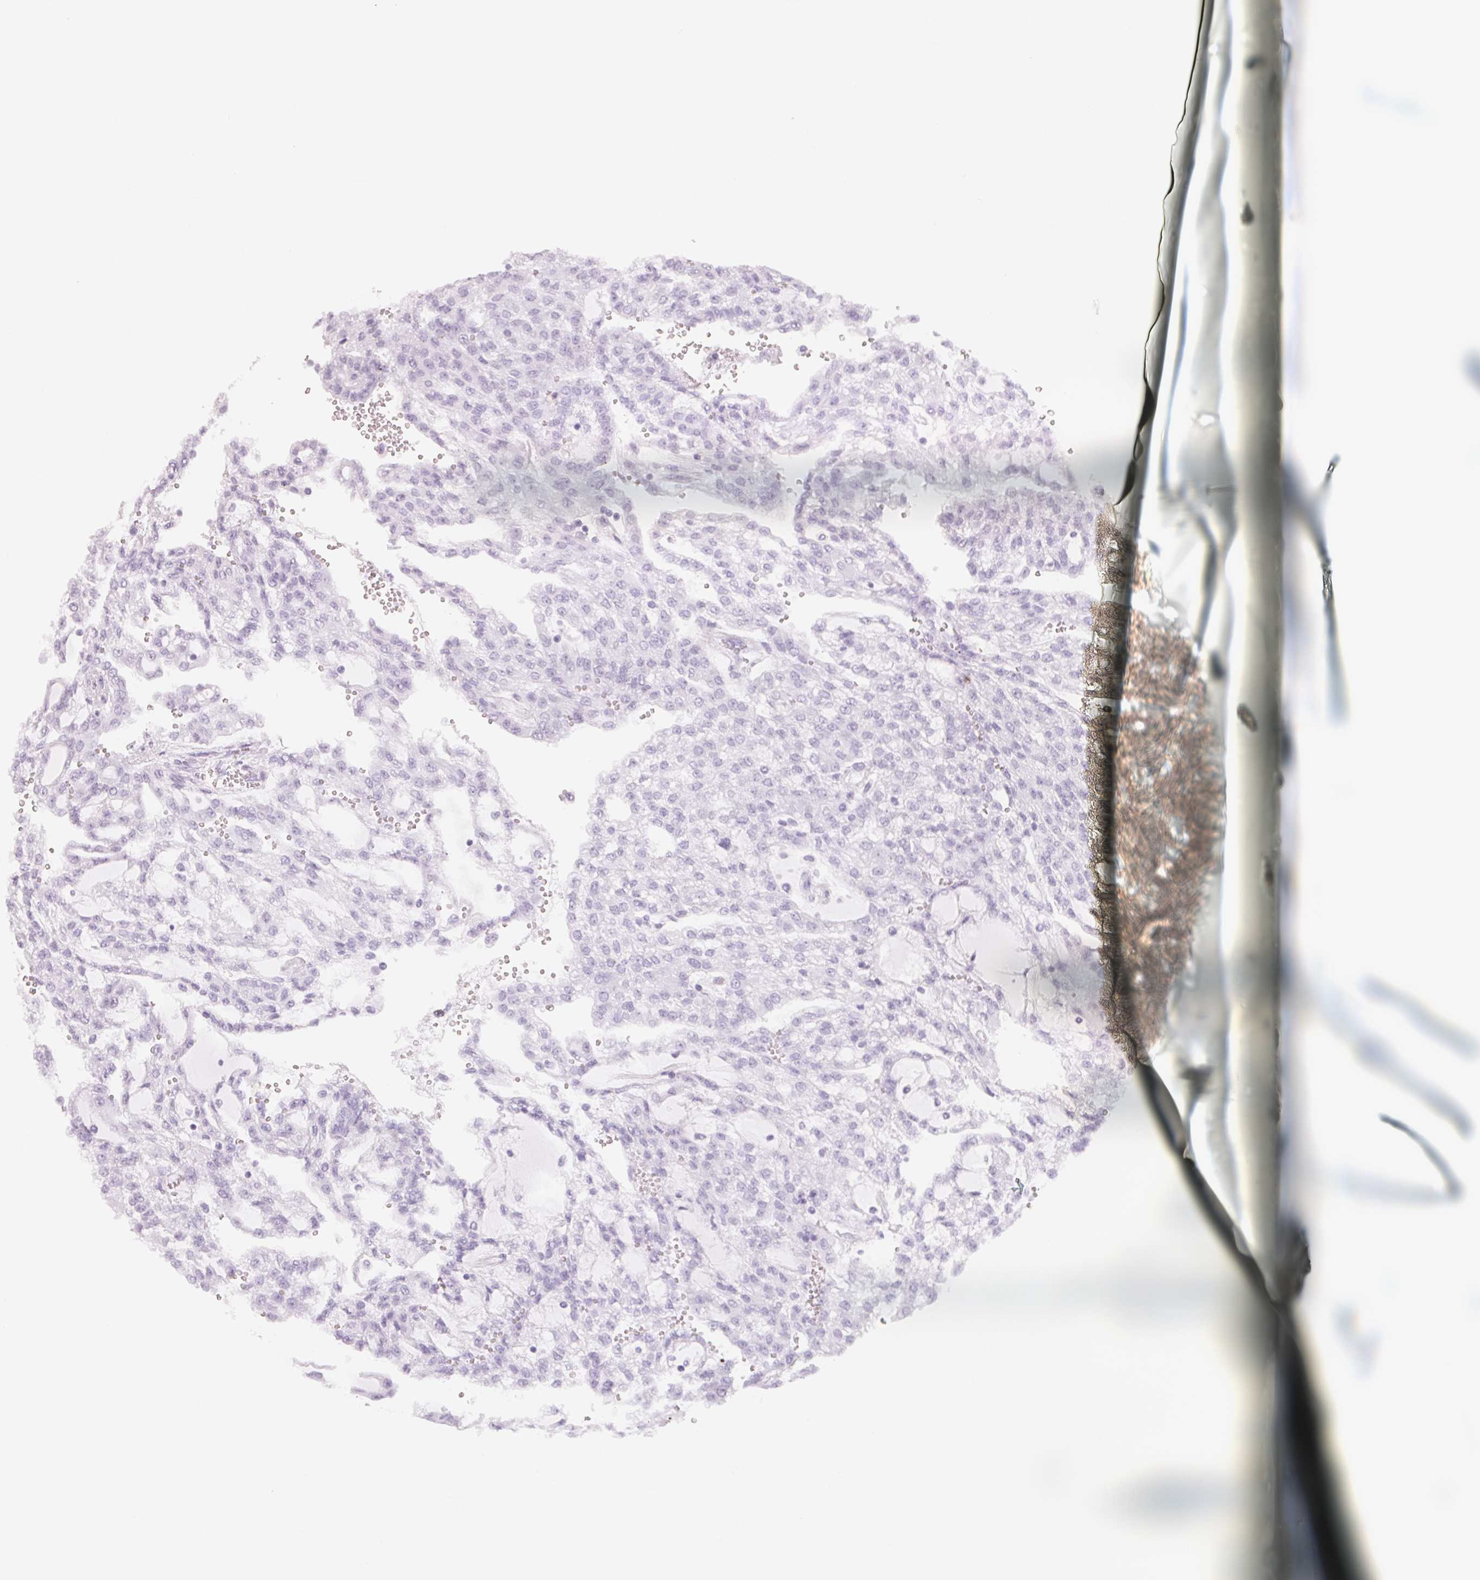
{"staining": {"intensity": "negative", "quantity": "none", "location": "none"}, "tissue": "renal cancer", "cell_type": "Tumor cells", "image_type": "cancer", "snomed": [{"axis": "morphology", "description": "Adenocarcinoma, NOS"}, {"axis": "topography", "description": "Kidney"}], "caption": "Adenocarcinoma (renal) stained for a protein using IHC demonstrates no expression tumor cells.", "gene": "ARHGAP22", "patient": {"sex": "male", "age": 63}}